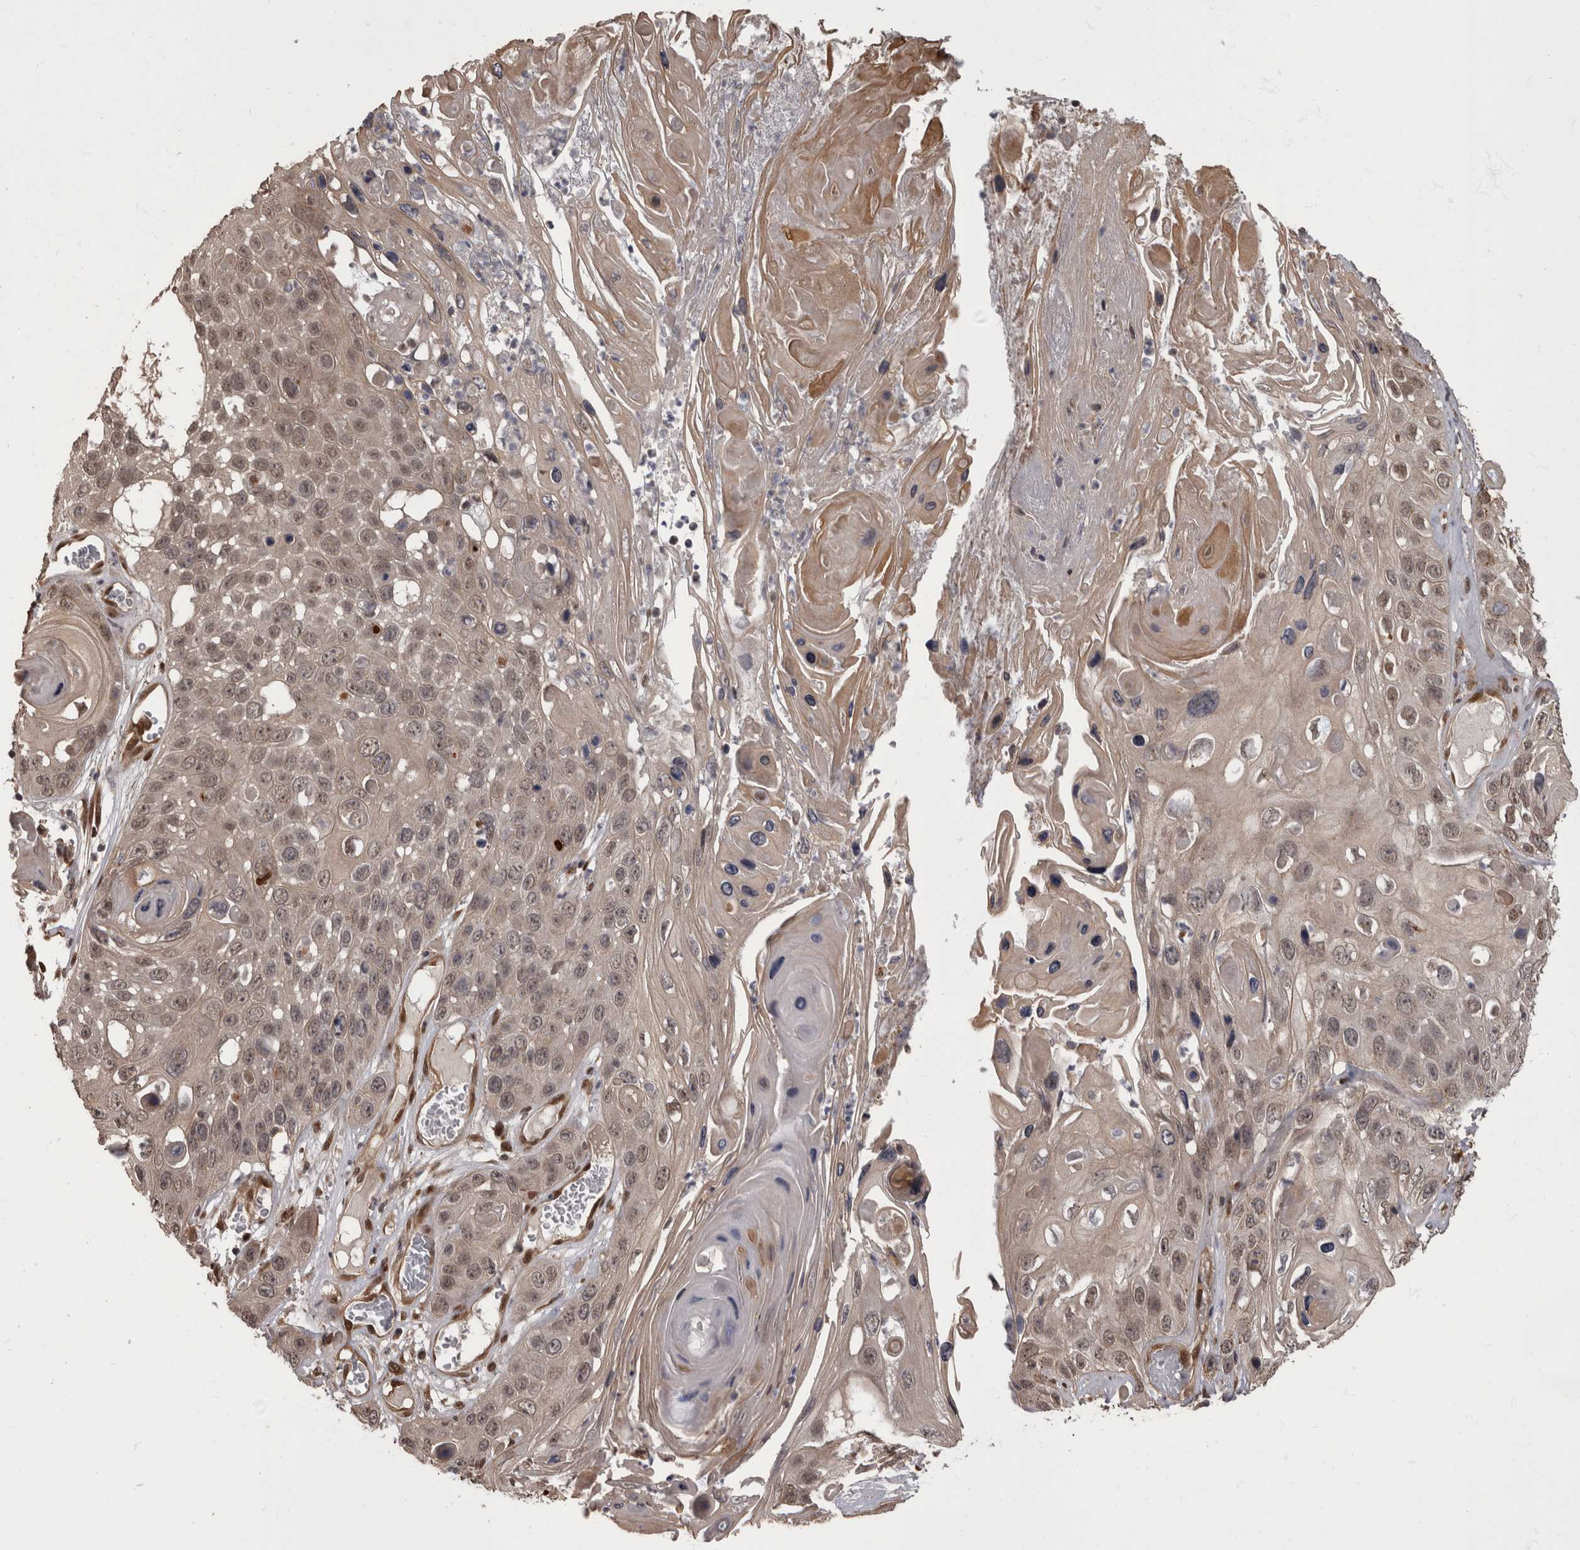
{"staining": {"intensity": "weak", "quantity": ">75%", "location": "cytoplasmic/membranous,nuclear"}, "tissue": "skin cancer", "cell_type": "Tumor cells", "image_type": "cancer", "snomed": [{"axis": "morphology", "description": "Squamous cell carcinoma, NOS"}, {"axis": "topography", "description": "Skin"}], "caption": "Squamous cell carcinoma (skin) was stained to show a protein in brown. There is low levels of weak cytoplasmic/membranous and nuclear staining in about >75% of tumor cells.", "gene": "AKT3", "patient": {"sex": "male", "age": 55}}